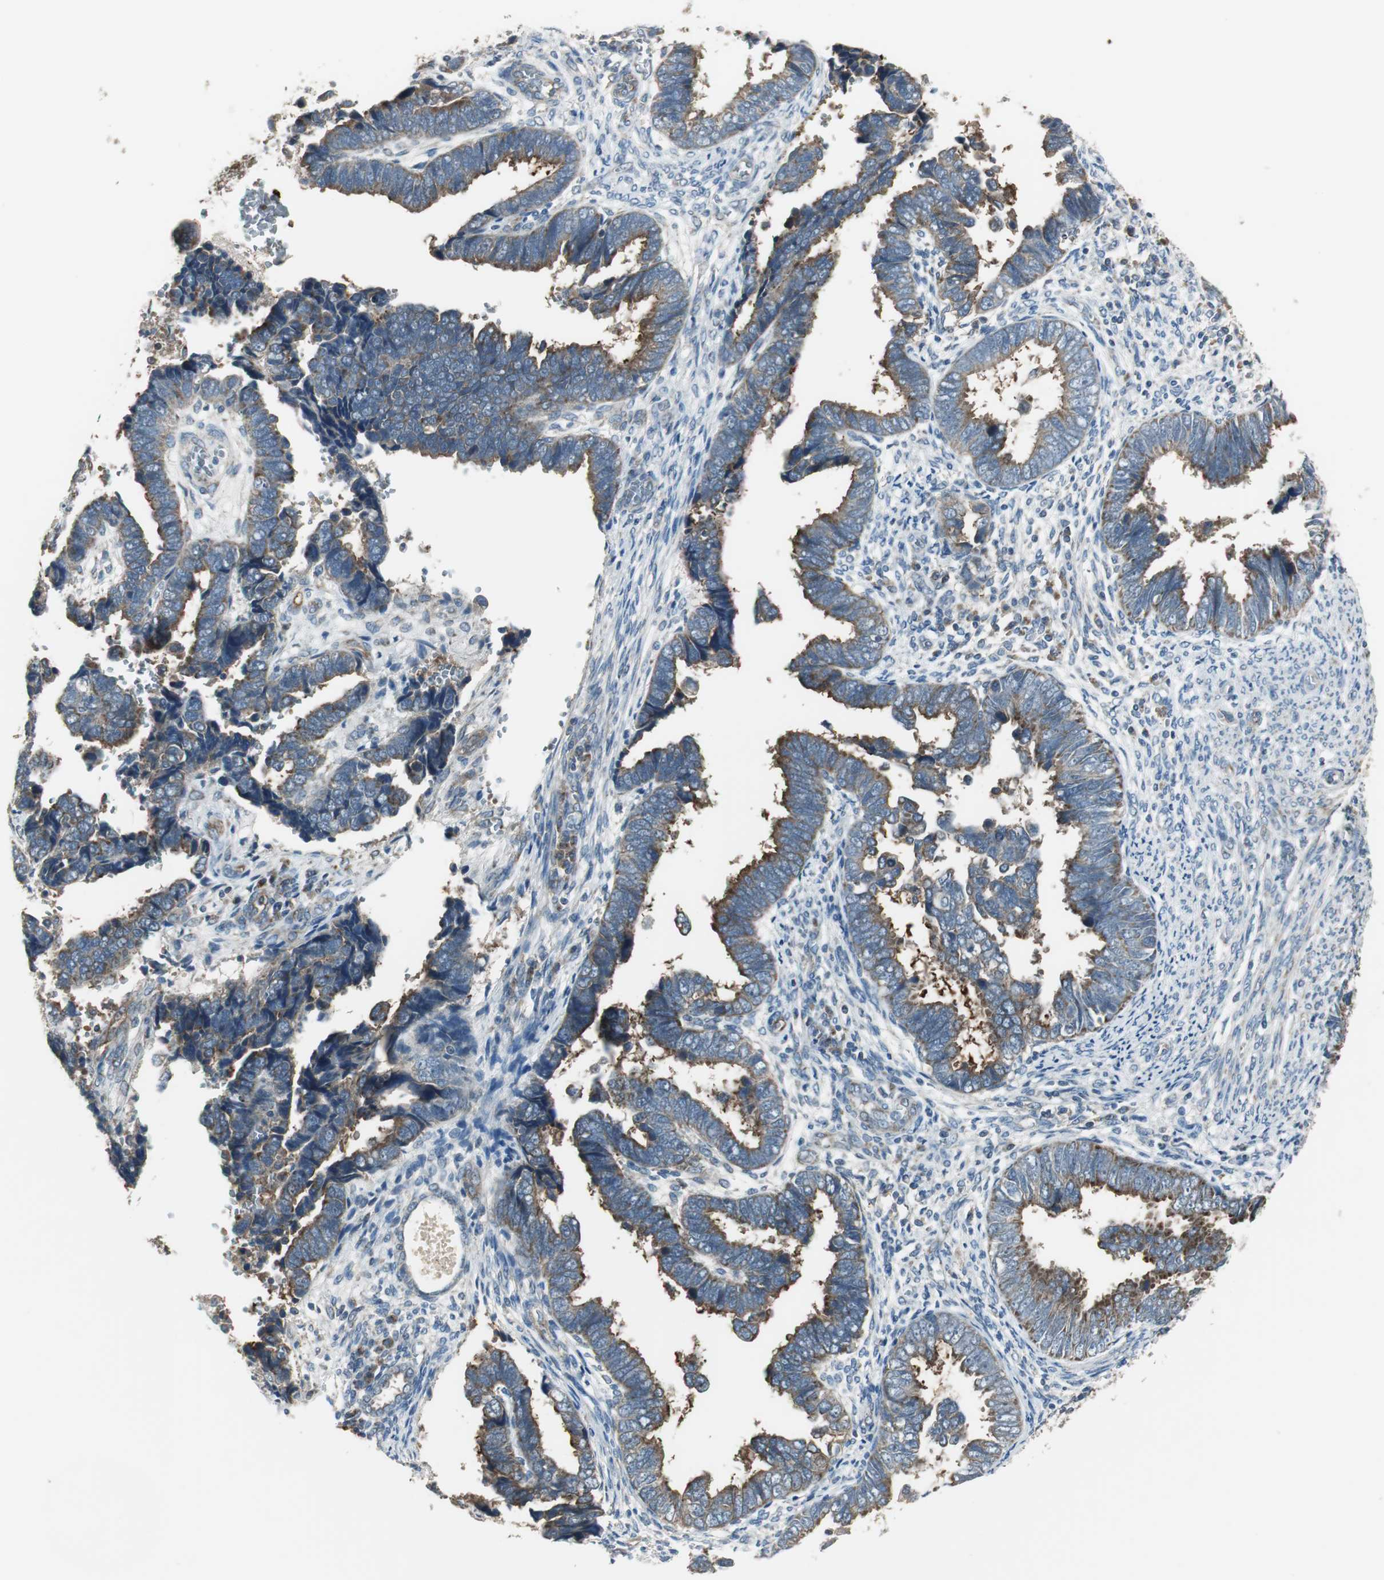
{"staining": {"intensity": "strong", "quantity": "25%-75%", "location": "cytoplasmic/membranous"}, "tissue": "endometrial cancer", "cell_type": "Tumor cells", "image_type": "cancer", "snomed": [{"axis": "morphology", "description": "Adenocarcinoma, NOS"}, {"axis": "topography", "description": "Endometrium"}], "caption": "DAB (3,3'-diaminobenzidine) immunohistochemical staining of endometrial cancer (adenocarcinoma) displays strong cytoplasmic/membranous protein staining in approximately 25%-75% of tumor cells.", "gene": "MSTO1", "patient": {"sex": "female", "age": 75}}